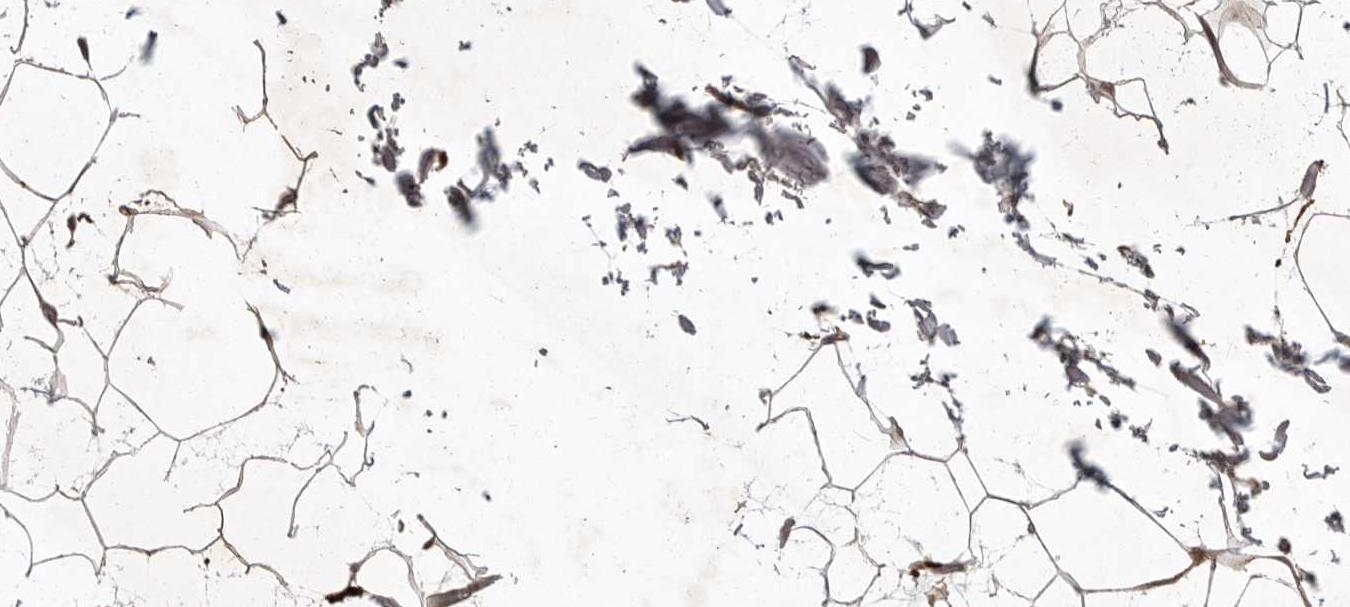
{"staining": {"intensity": "moderate", "quantity": ">75%", "location": "cytoplasmic/membranous"}, "tissue": "adipose tissue", "cell_type": "Adipocytes", "image_type": "normal", "snomed": [{"axis": "morphology", "description": "Normal tissue, NOS"}, {"axis": "topography", "description": "Soft tissue"}], "caption": "Adipocytes demonstrate medium levels of moderate cytoplasmic/membranous staining in approximately >75% of cells in normal adipose tissue. Using DAB (3,3'-diaminobenzidine) (brown) and hematoxylin (blue) stains, captured at high magnification using brightfield microscopy.", "gene": "GPR31", "patient": {"sex": "male", "age": 72}}